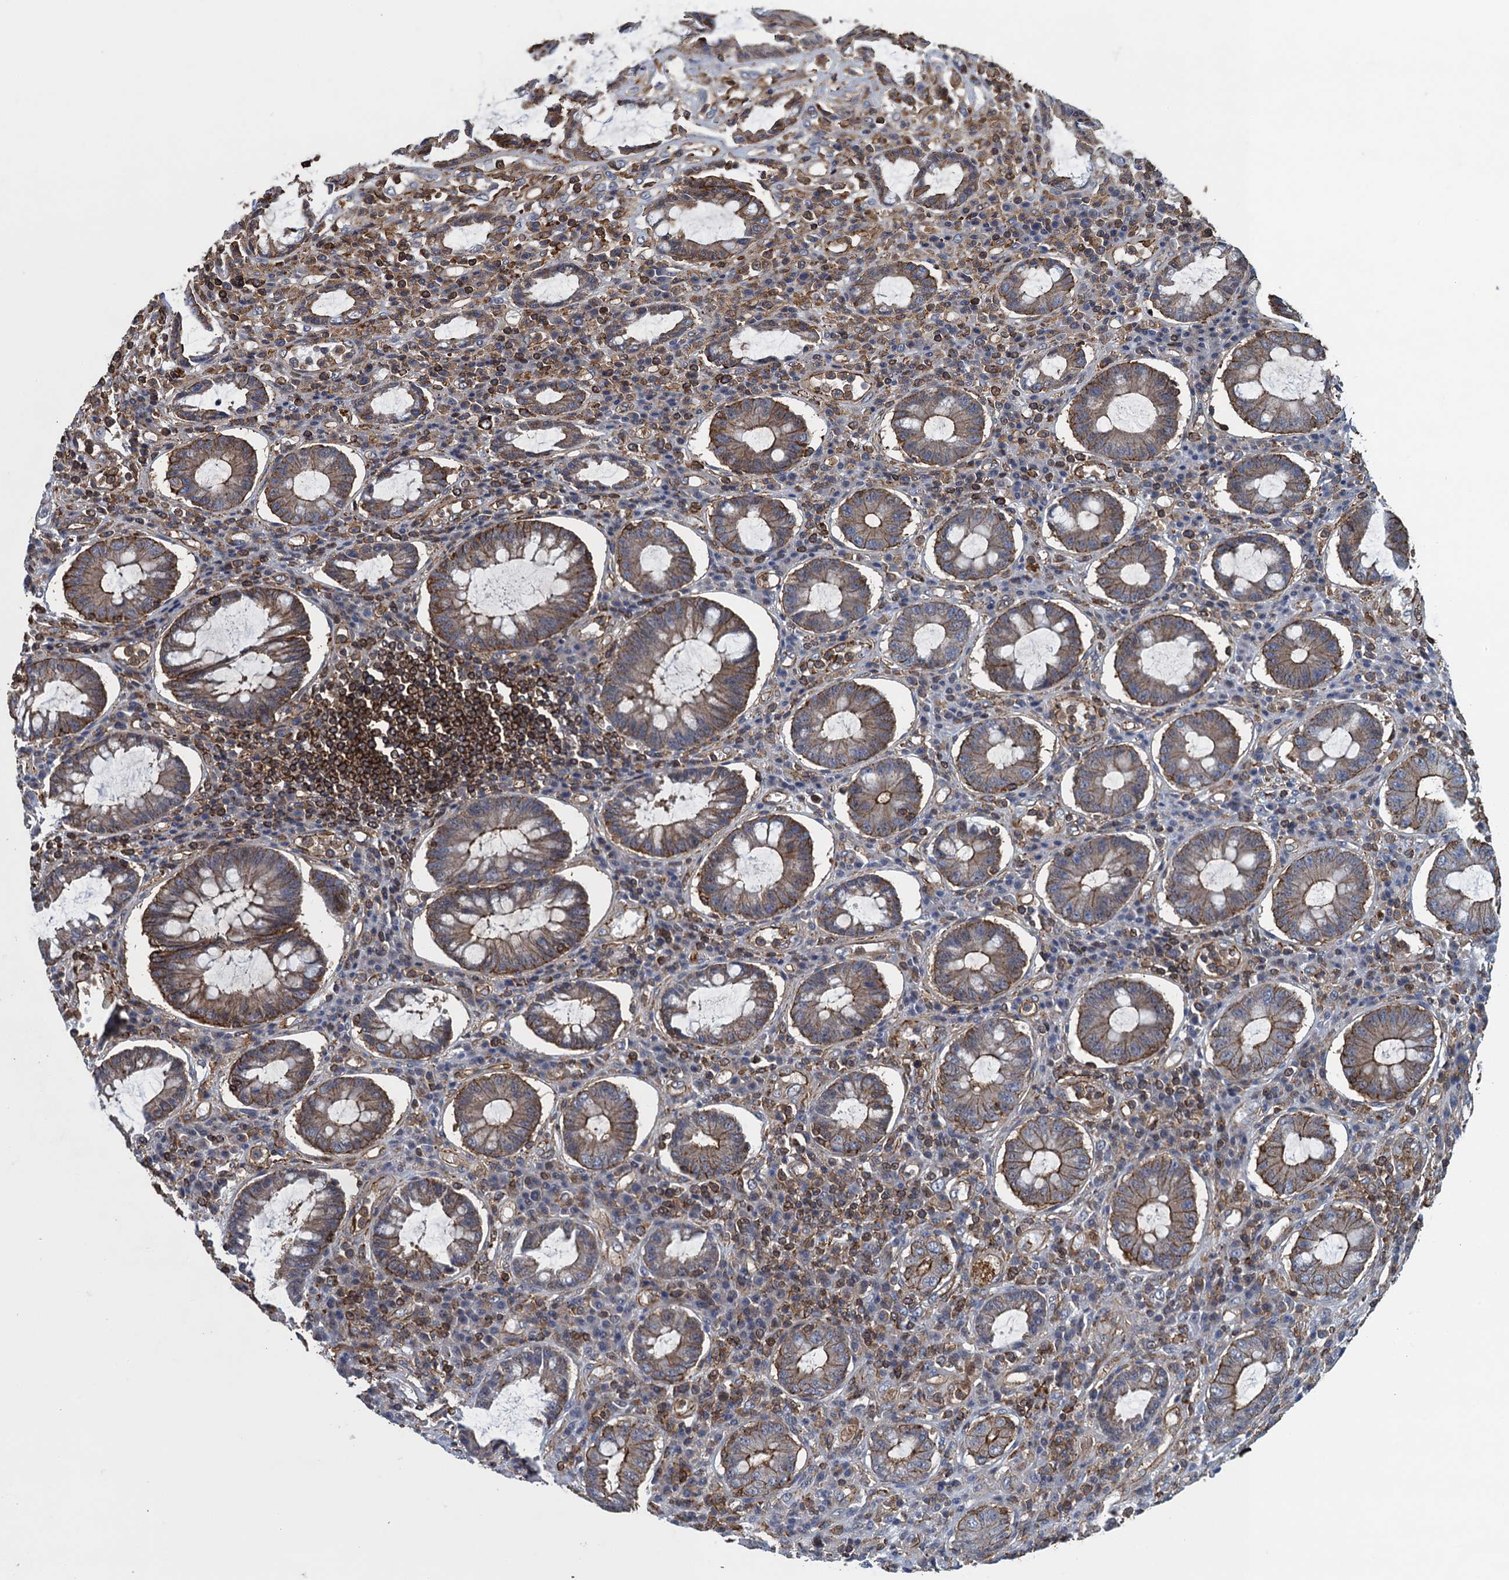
{"staining": {"intensity": "moderate", "quantity": ">75%", "location": "cytoplasmic/membranous"}, "tissue": "colorectal cancer", "cell_type": "Tumor cells", "image_type": "cancer", "snomed": [{"axis": "morphology", "description": "Adenocarcinoma, NOS"}, {"axis": "topography", "description": "Rectum"}], "caption": "About >75% of tumor cells in colorectal adenocarcinoma display moderate cytoplasmic/membranous protein staining as visualized by brown immunohistochemical staining.", "gene": "PROSER2", "patient": {"sex": "male", "age": 84}}